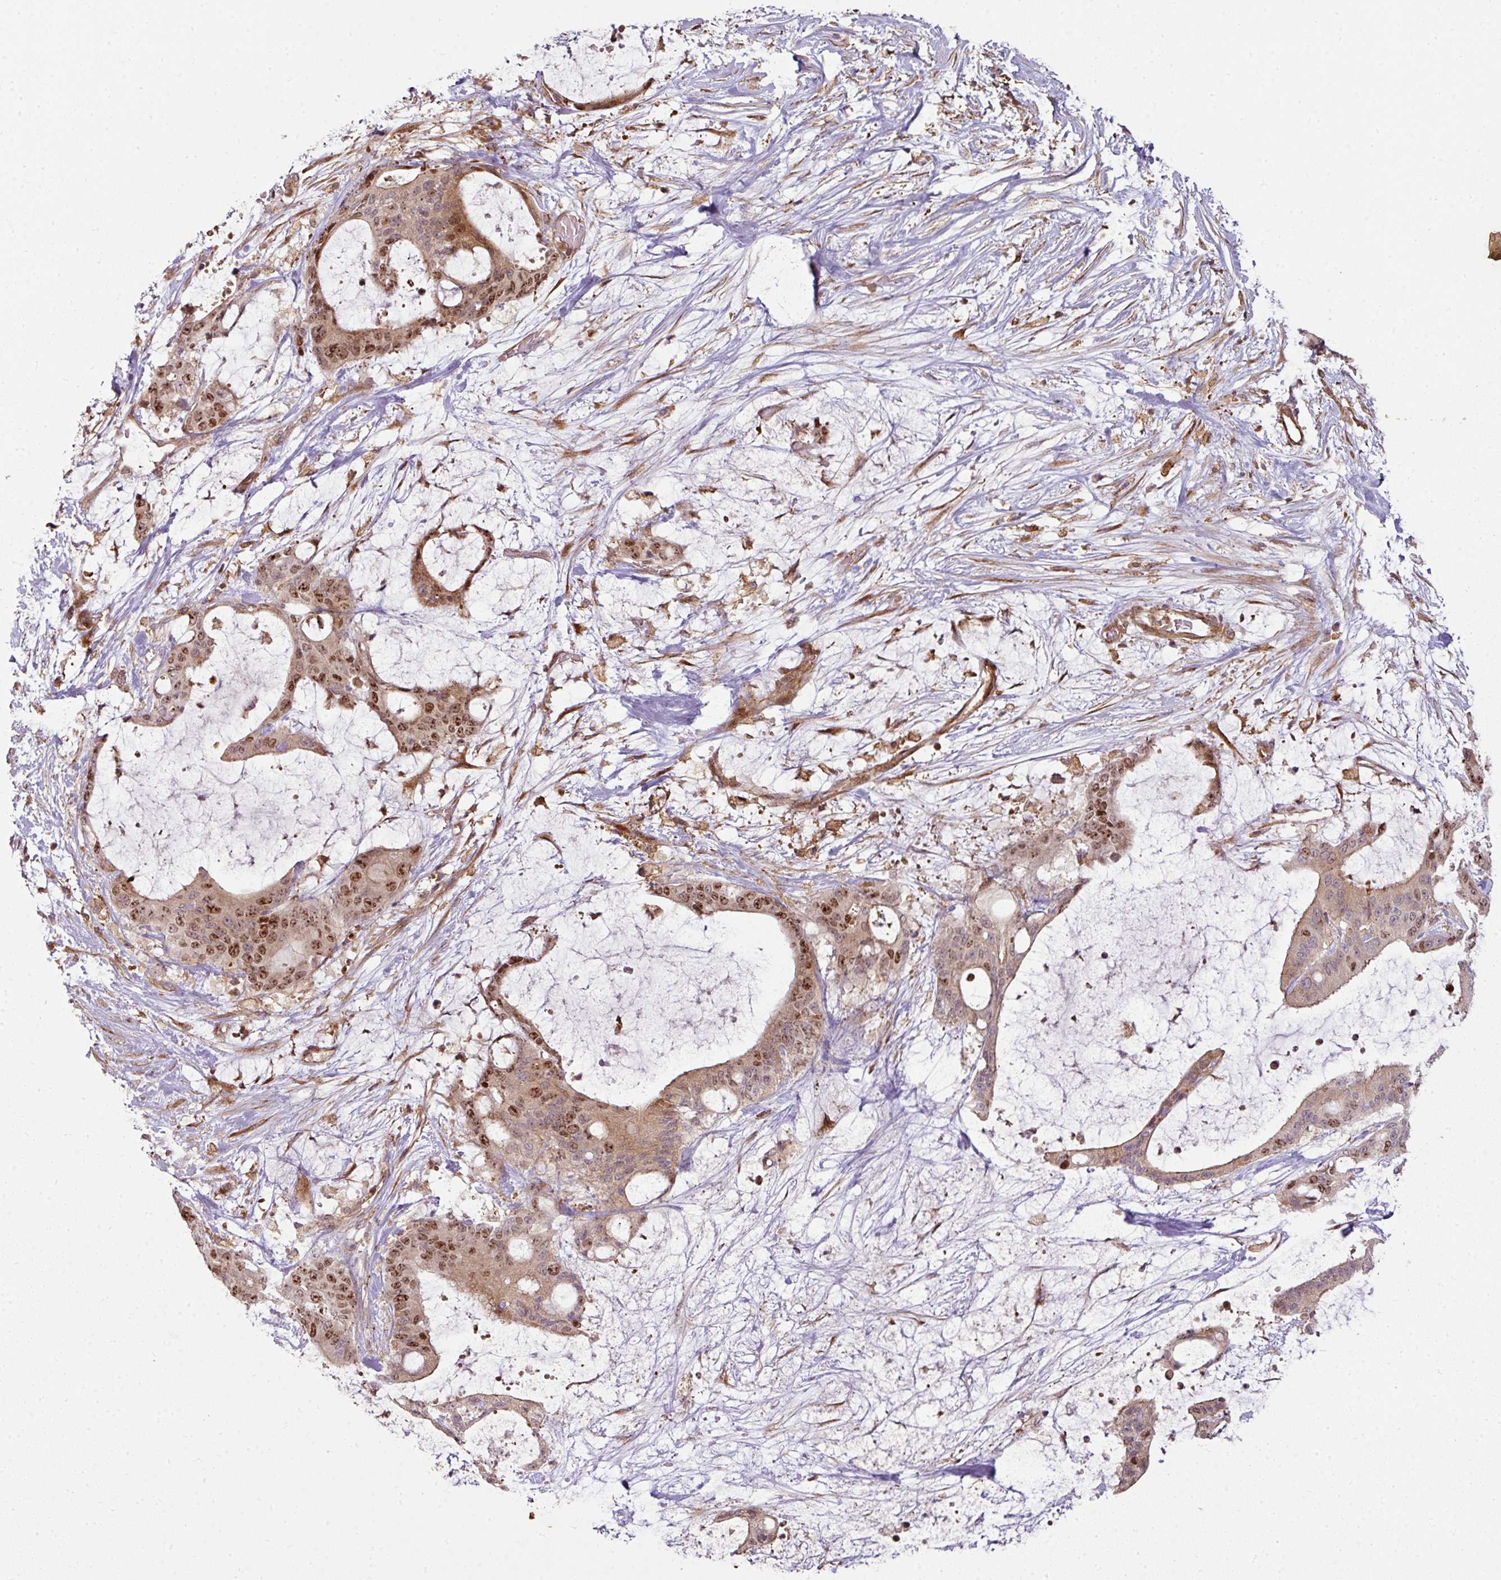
{"staining": {"intensity": "moderate", "quantity": ">75%", "location": "cytoplasmic/membranous,nuclear"}, "tissue": "liver cancer", "cell_type": "Tumor cells", "image_type": "cancer", "snomed": [{"axis": "morphology", "description": "Normal tissue, NOS"}, {"axis": "morphology", "description": "Cholangiocarcinoma"}, {"axis": "topography", "description": "Liver"}, {"axis": "topography", "description": "Peripheral nerve tissue"}], "caption": "The image shows a brown stain indicating the presence of a protein in the cytoplasmic/membranous and nuclear of tumor cells in liver cancer.", "gene": "ATAT1", "patient": {"sex": "female", "age": 73}}